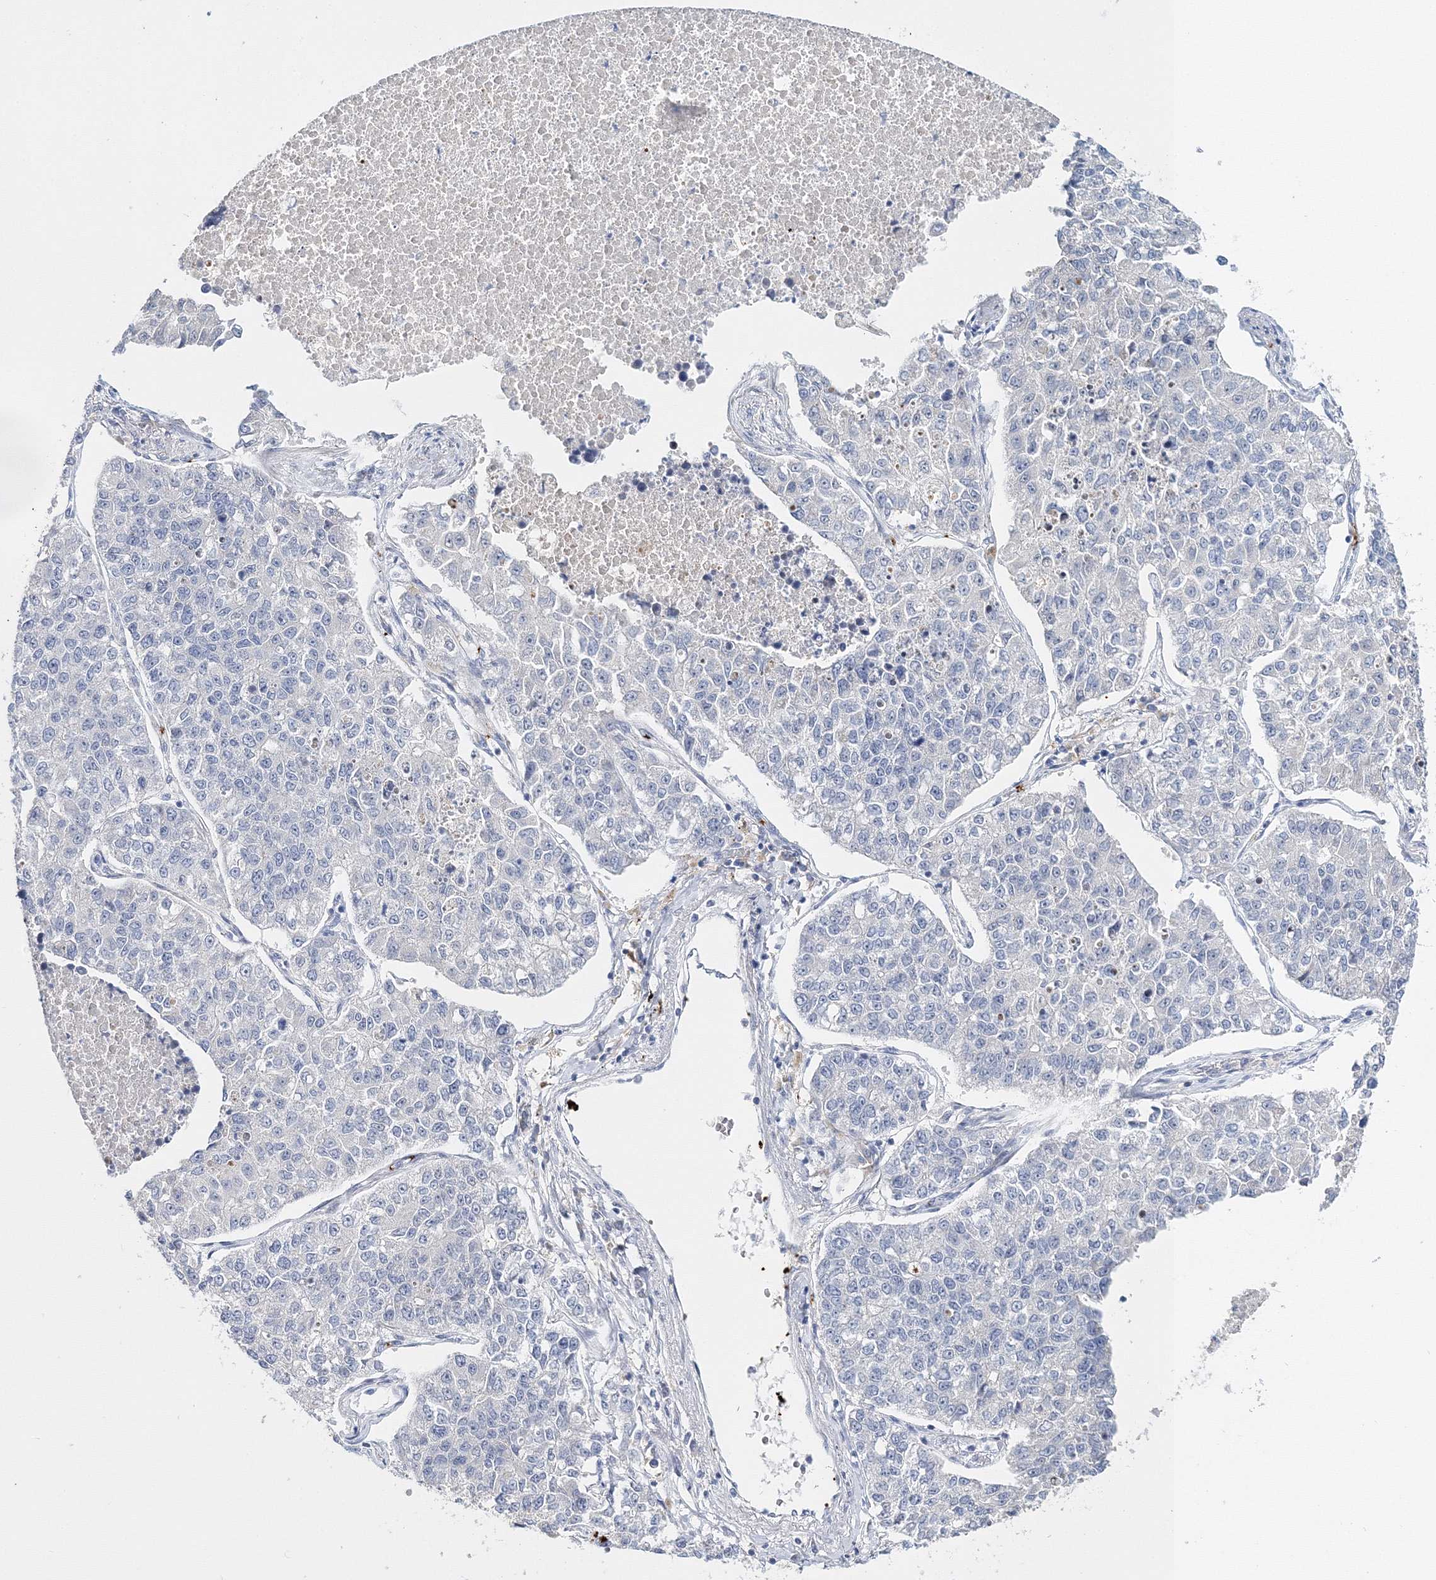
{"staining": {"intensity": "negative", "quantity": "none", "location": "none"}, "tissue": "lung cancer", "cell_type": "Tumor cells", "image_type": "cancer", "snomed": [{"axis": "morphology", "description": "Adenocarcinoma, NOS"}, {"axis": "topography", "description": "Lung"}], "caption": "DAB immunohistochemical staining of lung cancer shows no significant positivity in tumor cells.", "gene": "MYOZ2", "patient": {"sex": "male", "age": 49}}